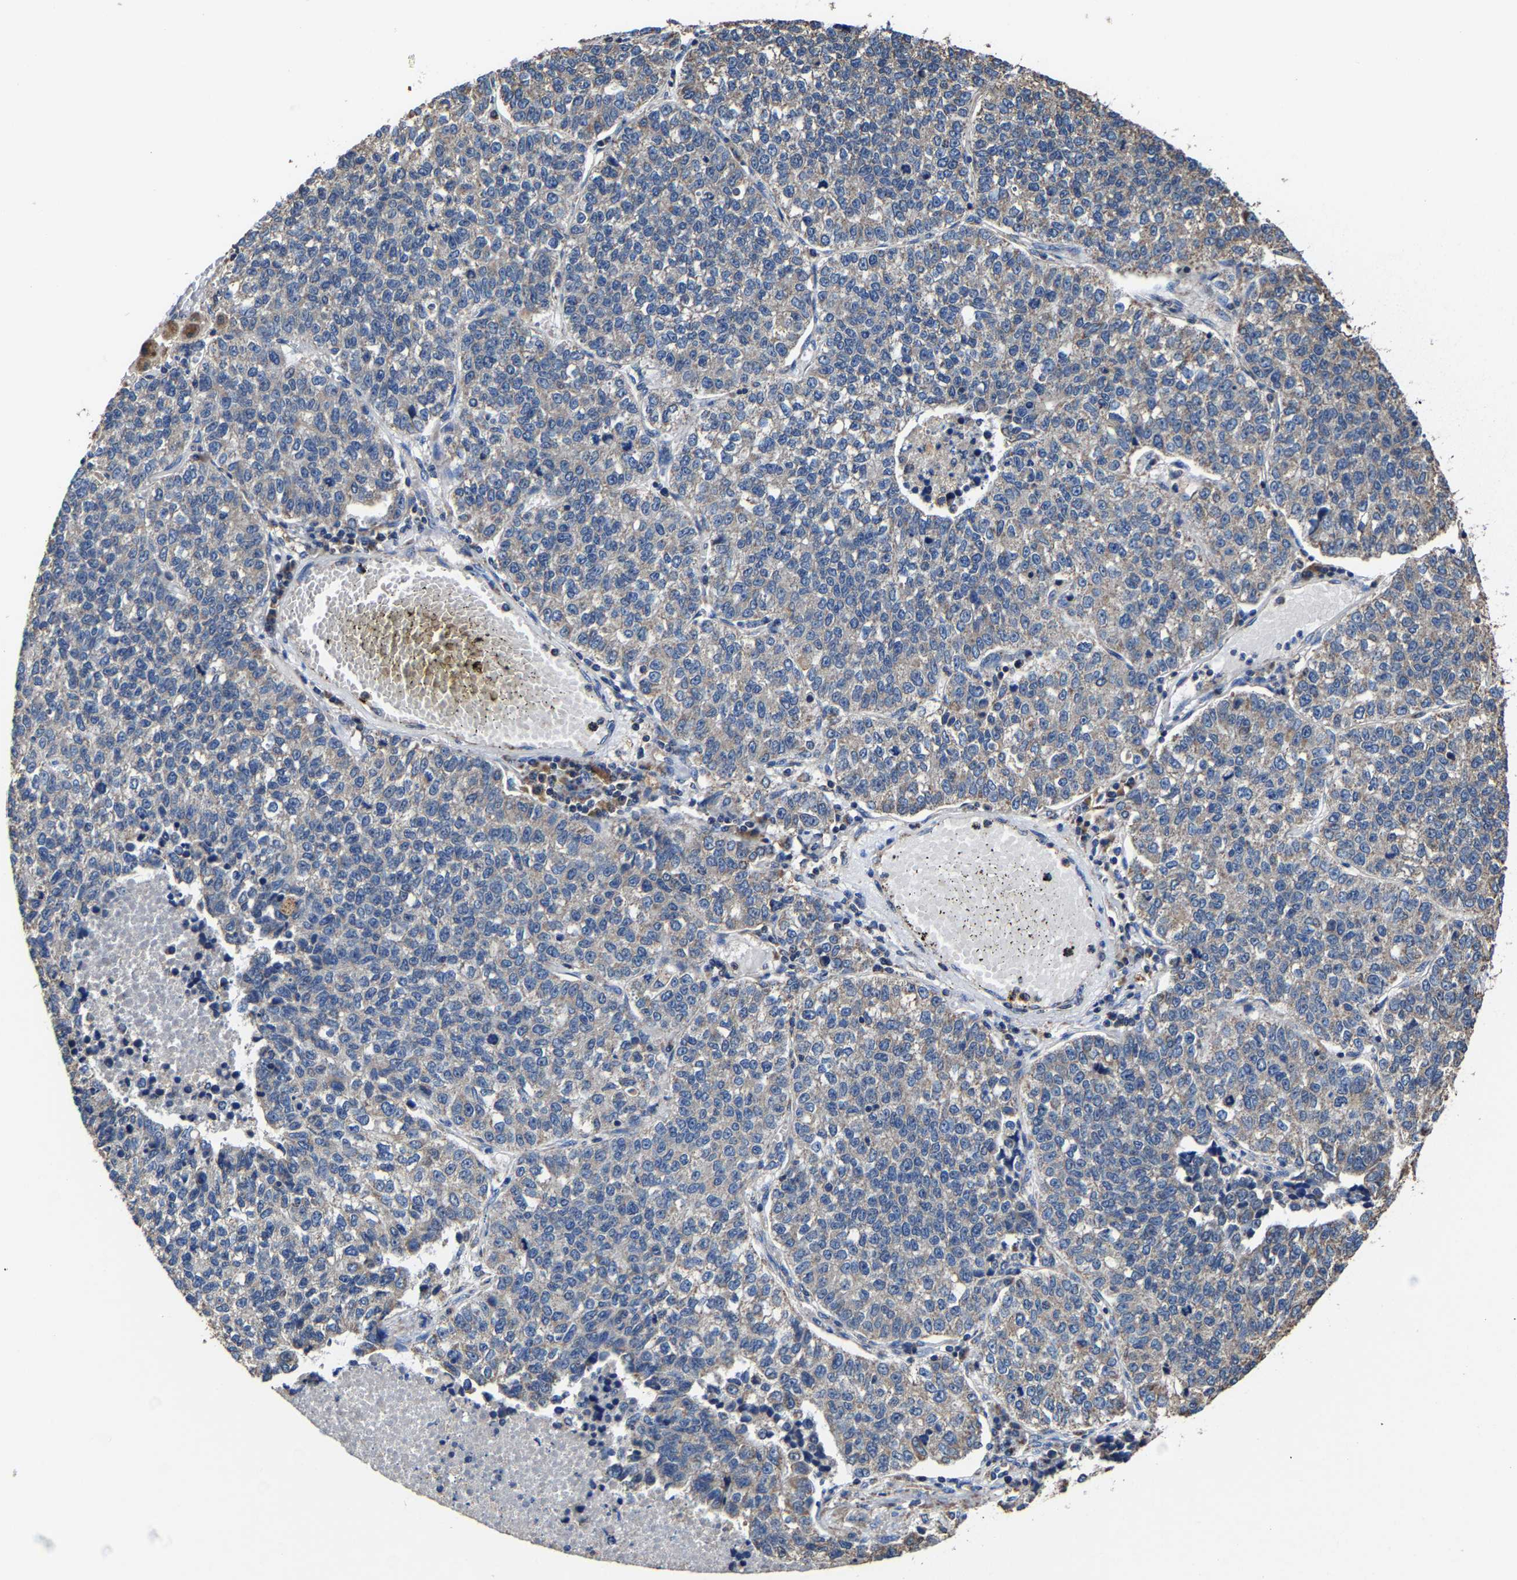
{"staining": {"intensity": "weak", "quantity": "<25%", "location": "cytoplasmic/membranous"}, "tissue": "lung cancer", "cell_type": "Tumor cells", "image_type": "cancer", "snomed": [{"axis": "morphology", "description": "Adenocarcinoma, NOS"}, {"axis": "topography", "description": "Lung"}], "caption": "Immunohistochemistry (IHC) of human lung cancer (adenocarcinoma) exhibits no expression in tumor cells. (DAB IHC with hematoxylin counter stain).", "gene": "ZCCHC7", "patient": {"sex": "male", "age": 49}}